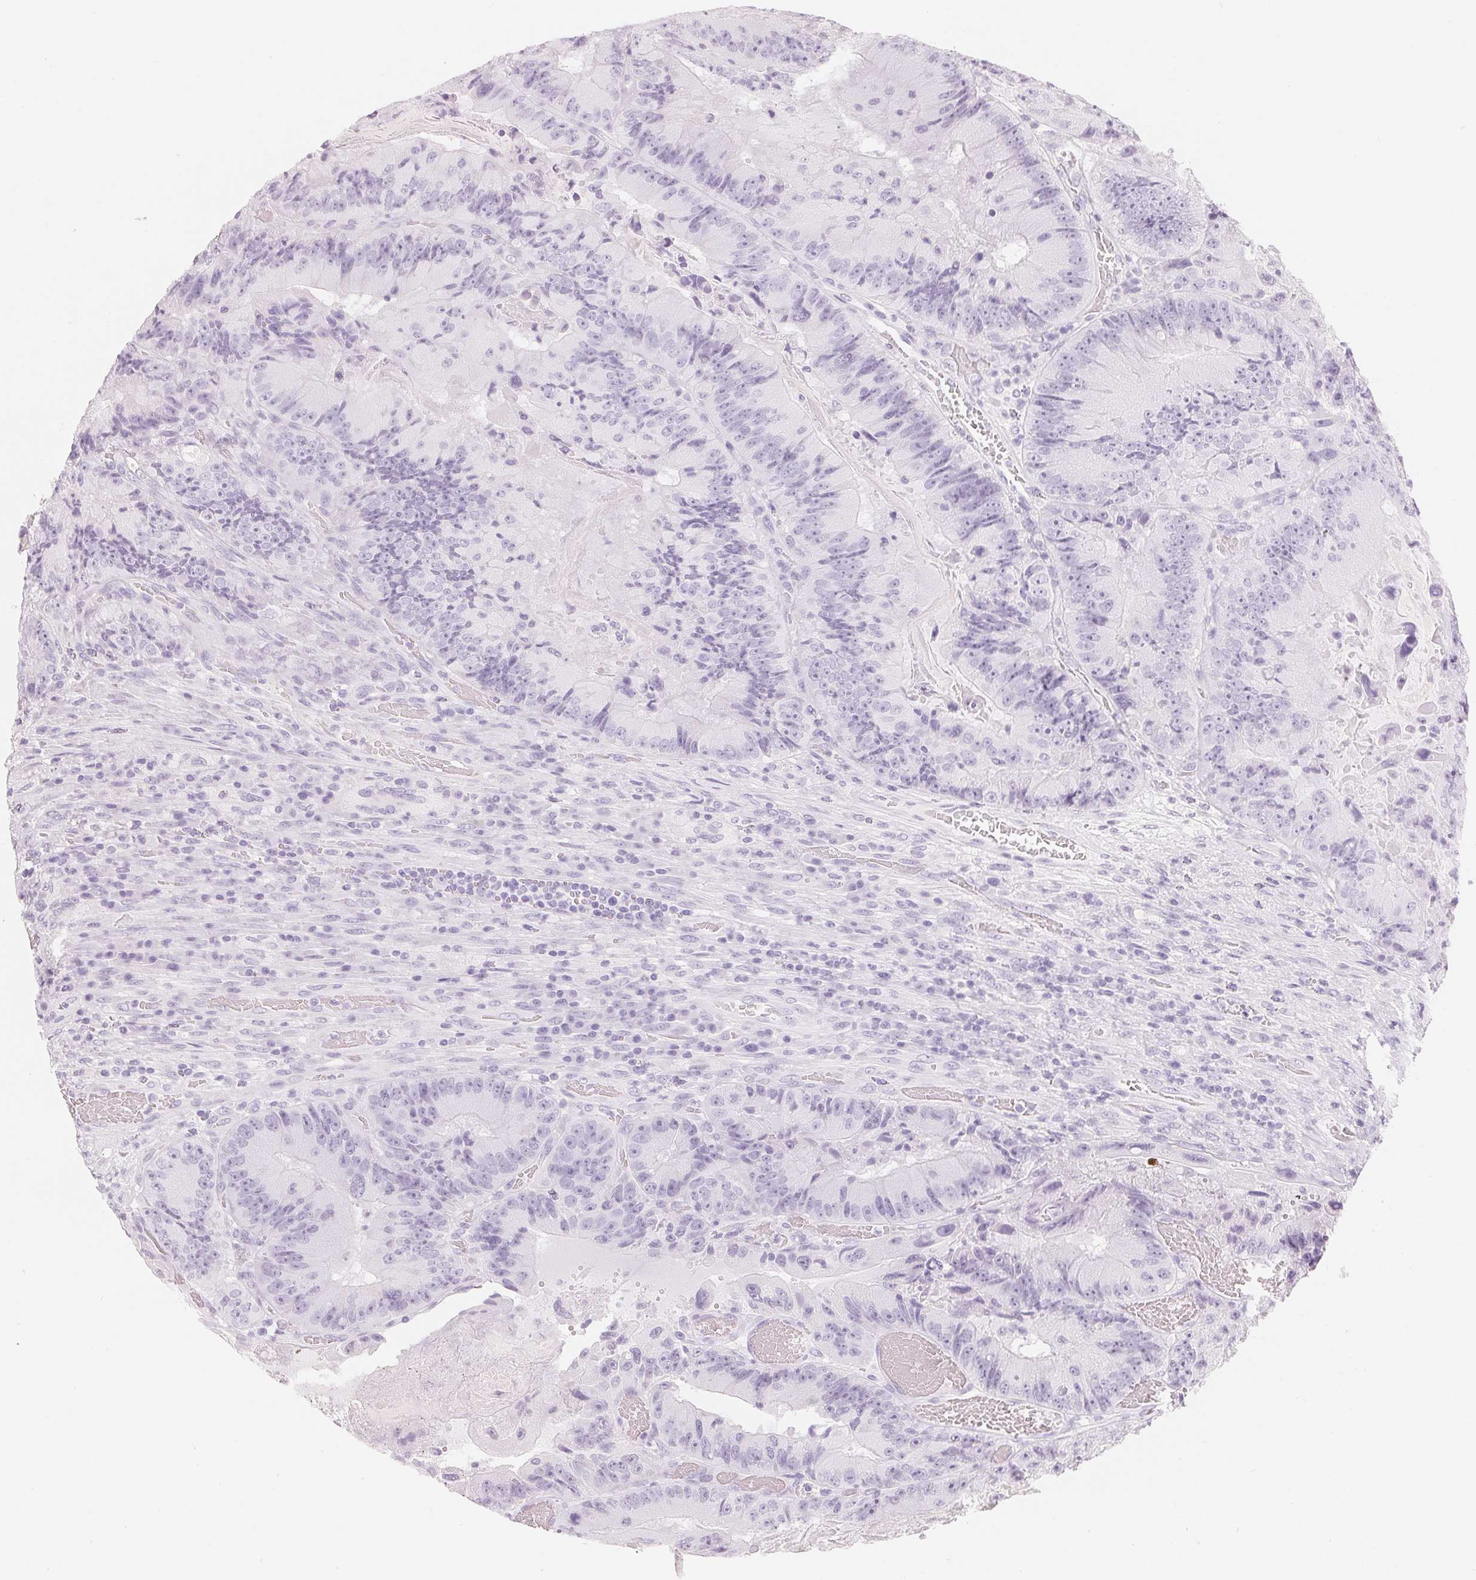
{"staining": {"intensity": "negative", "quantity": "none", "location": "none"}, "tissue": "colorectal cancer", "cell_type": "Tumor cells", "image_type": "cancer", "snomed": [{"axis": "morphology", "description": "Adenocarcinoma, NOS"}, {"axis": "topography", "description": "Colon"}], "caption": "Immunohistochemistry histopathology image of human colorectal cancer (adenocarcinoma) stained for a protein (brown), which reveals no positivity in tumor cells.", "gene": "CFHR2", "patient": {"sex": "female", "age": 86}}